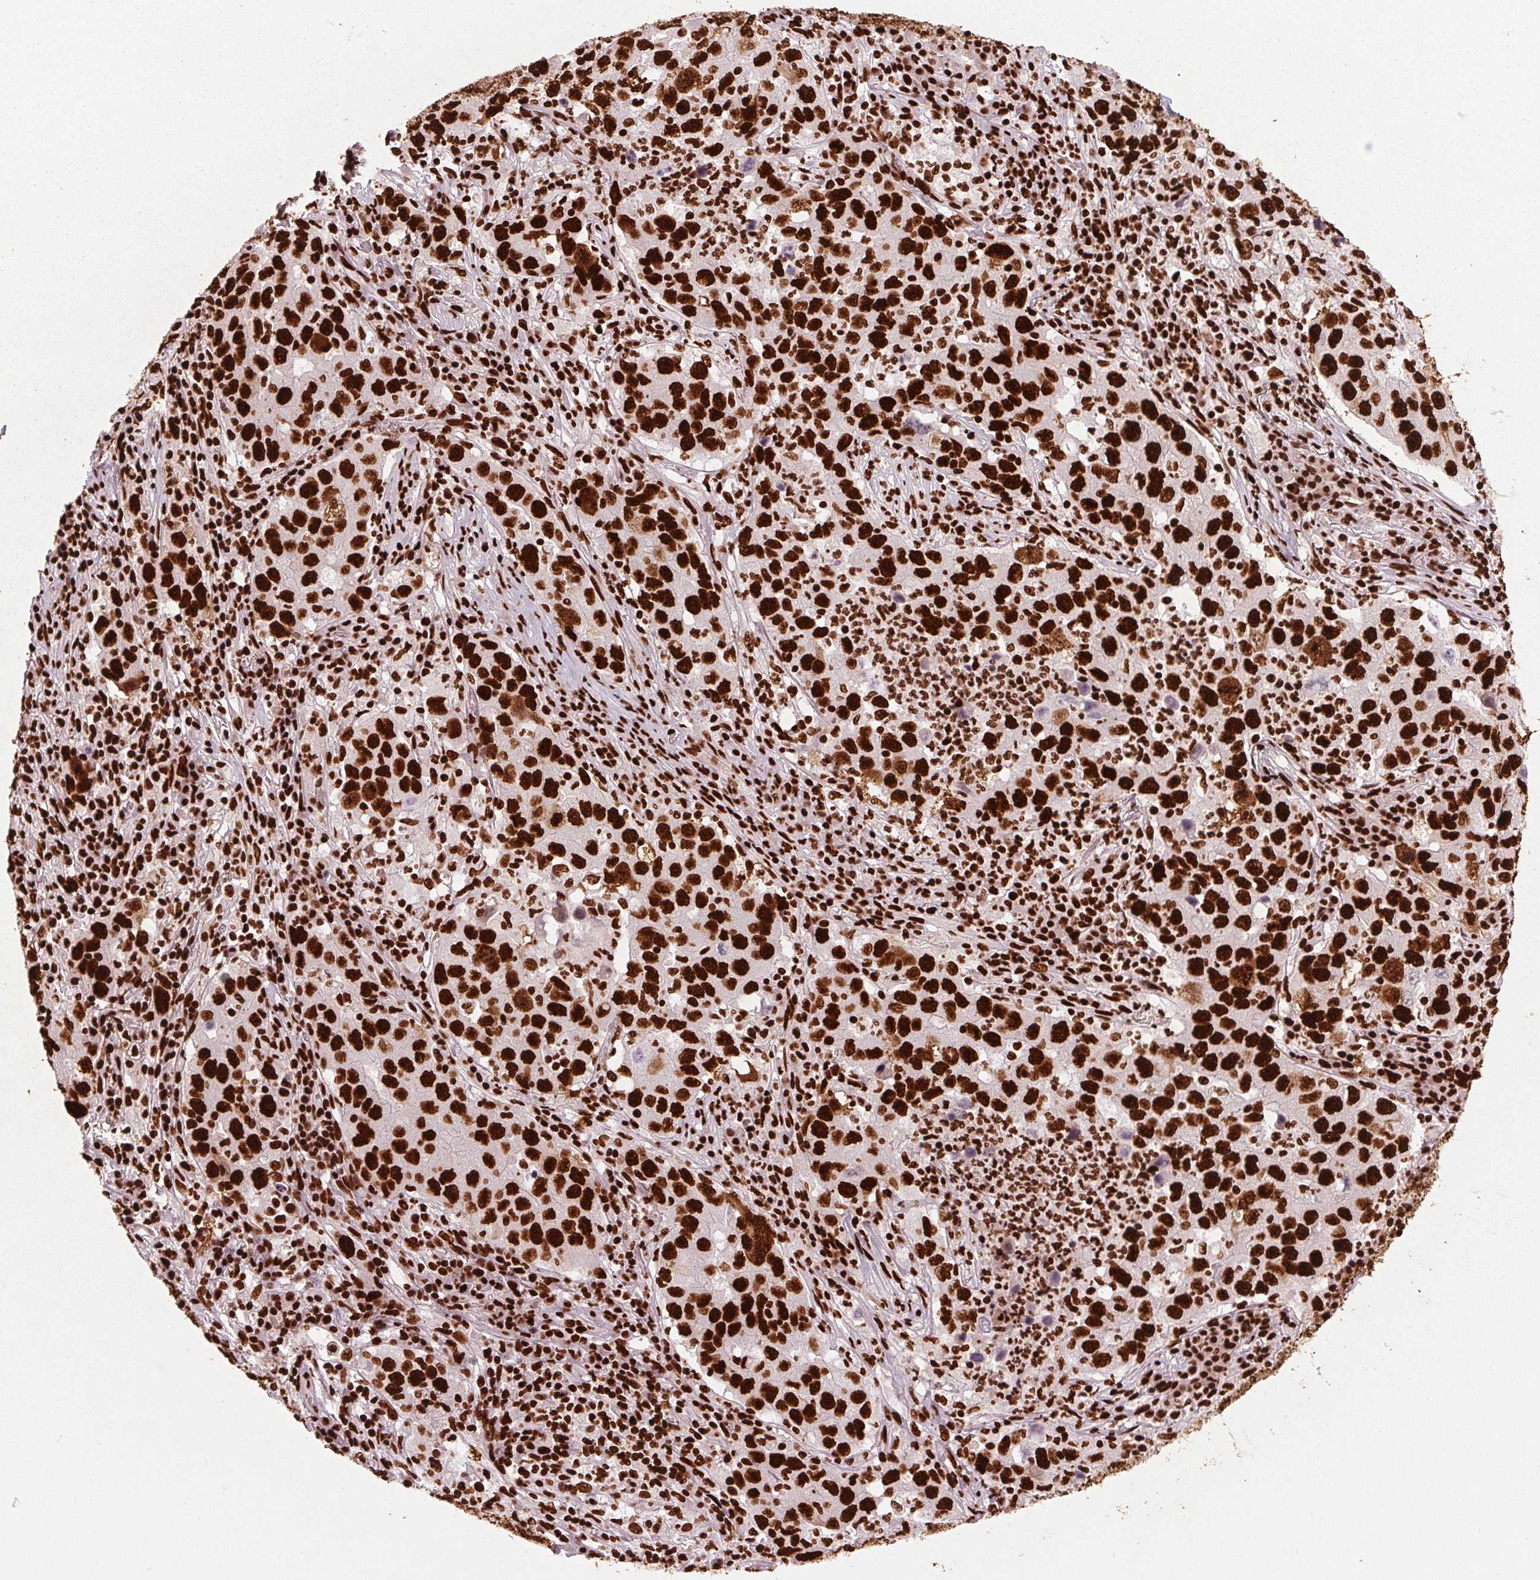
{"staining": {"intensity": "strong", "quantity": "25%-75%", "location": "nuclear"}, "tissue": "lung cancer", "cell_type": "Tumor cells", "image_type": "cancer", "snomed": [{"axis": "morphology", "description": "Adenocarcinoma, NOS"}, {"axis": "topography", "description": "Lung"}], "caption": "Immunohistochemistry (IHC) (DAB) staining of human lung cancer (adenocarcinoma) shows strong nuclear protein positivity in approximately 25%-75% of tumor cells.", "gene": "BRD4", "patient": {"sex": "male", "age": 73}}